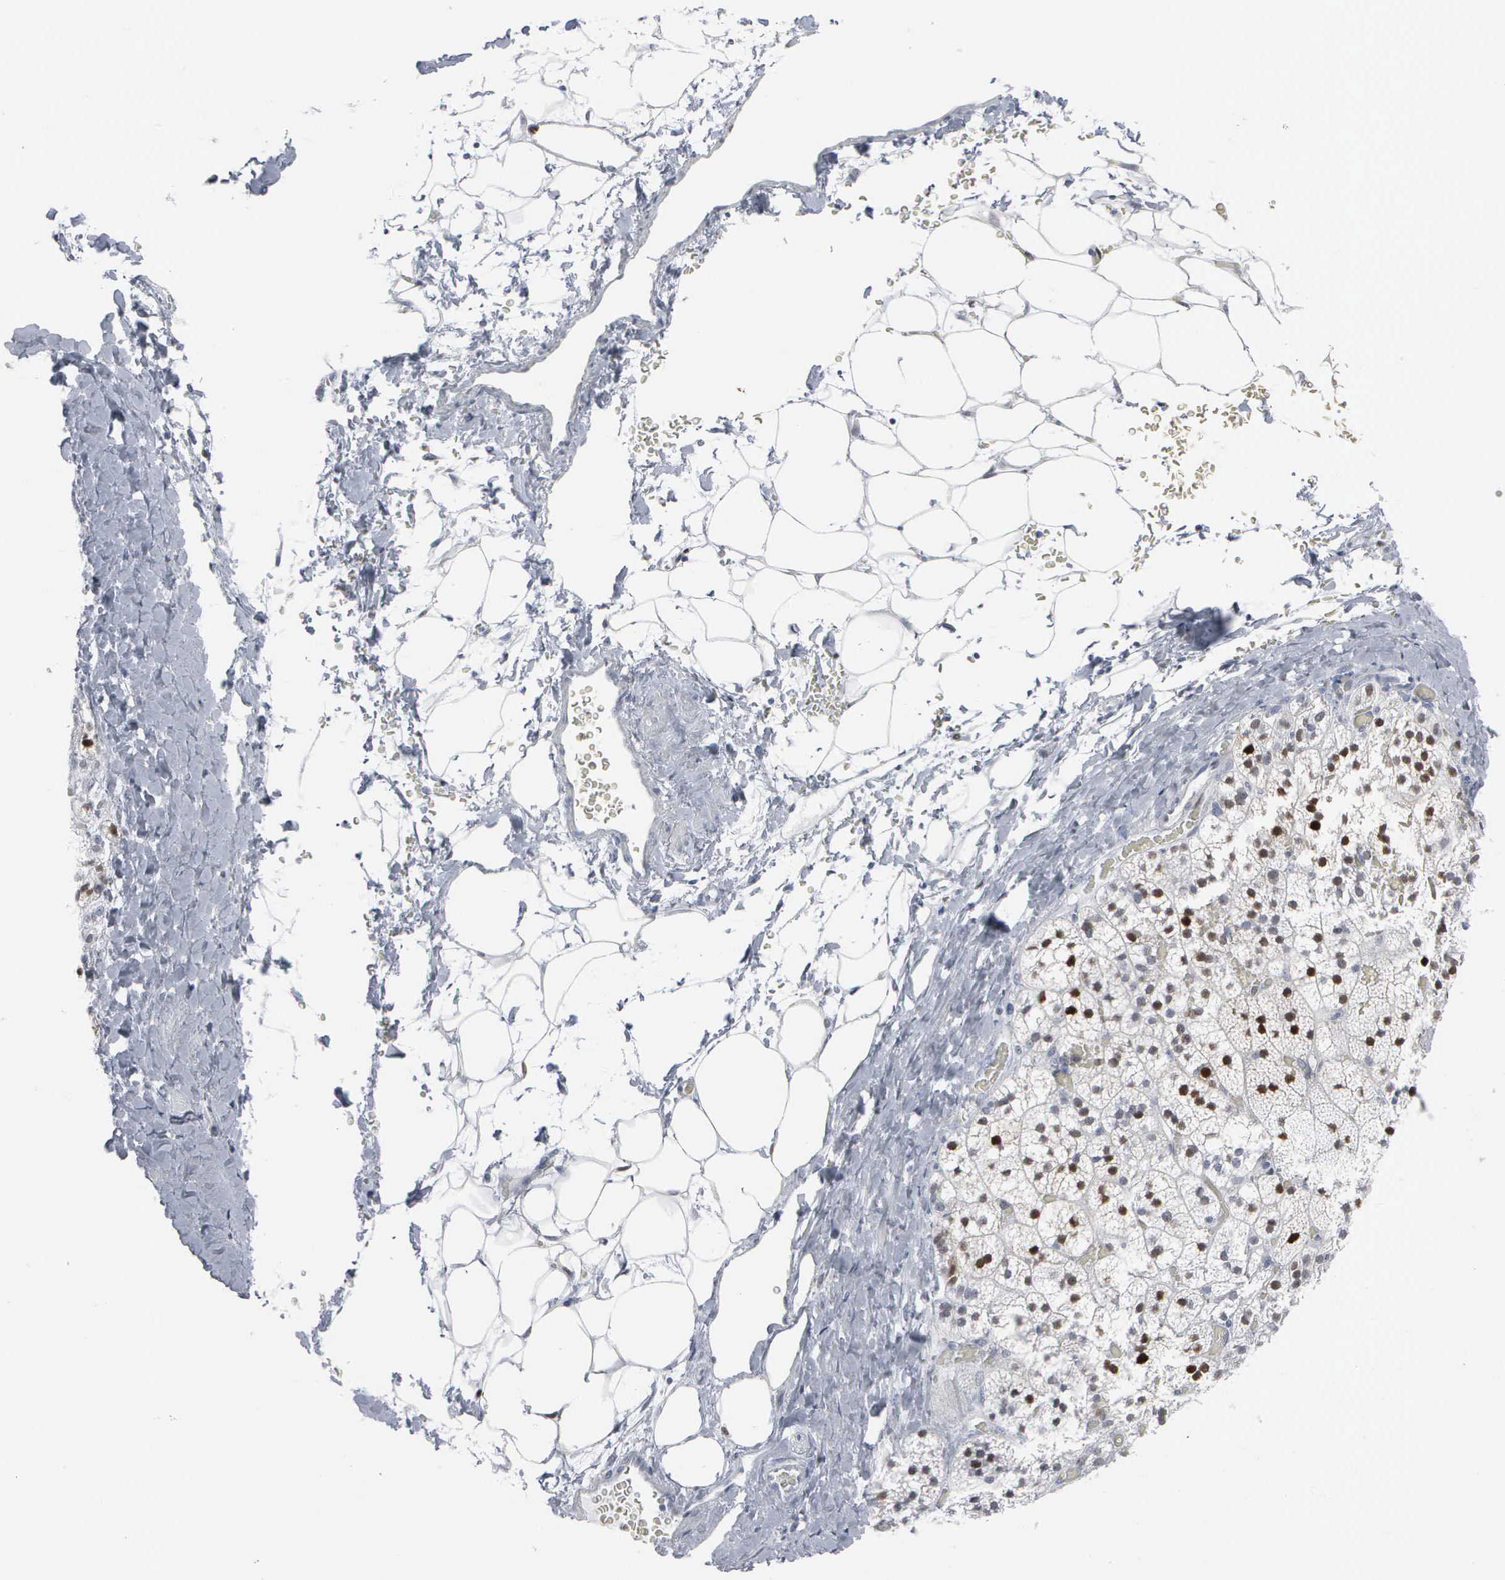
{"staining": {"intensity": "strong", "quantity": "<25%", "location": "nuclear"}, "tissue": "adrenal gland", "cell_type": "Glandular cells", "image_type": "normal", "snomed": [{"axis": "morphology", "description": "Normal tissue, NOS"}, {"axis": "topography", "description": "Adrenal gland"}], "caption": "Immunohistochemistry (IHC) photomicrograph of benign adrenal gland: human adrenal gland stained using immunohistochemistry demonstrates medium levels of strong protein expression localized specifically in the nuclear of glandular cells, appearing as a nuclear brown color.", "gene": "CCND3", "patient": {"sex": "male", "age": 53}}